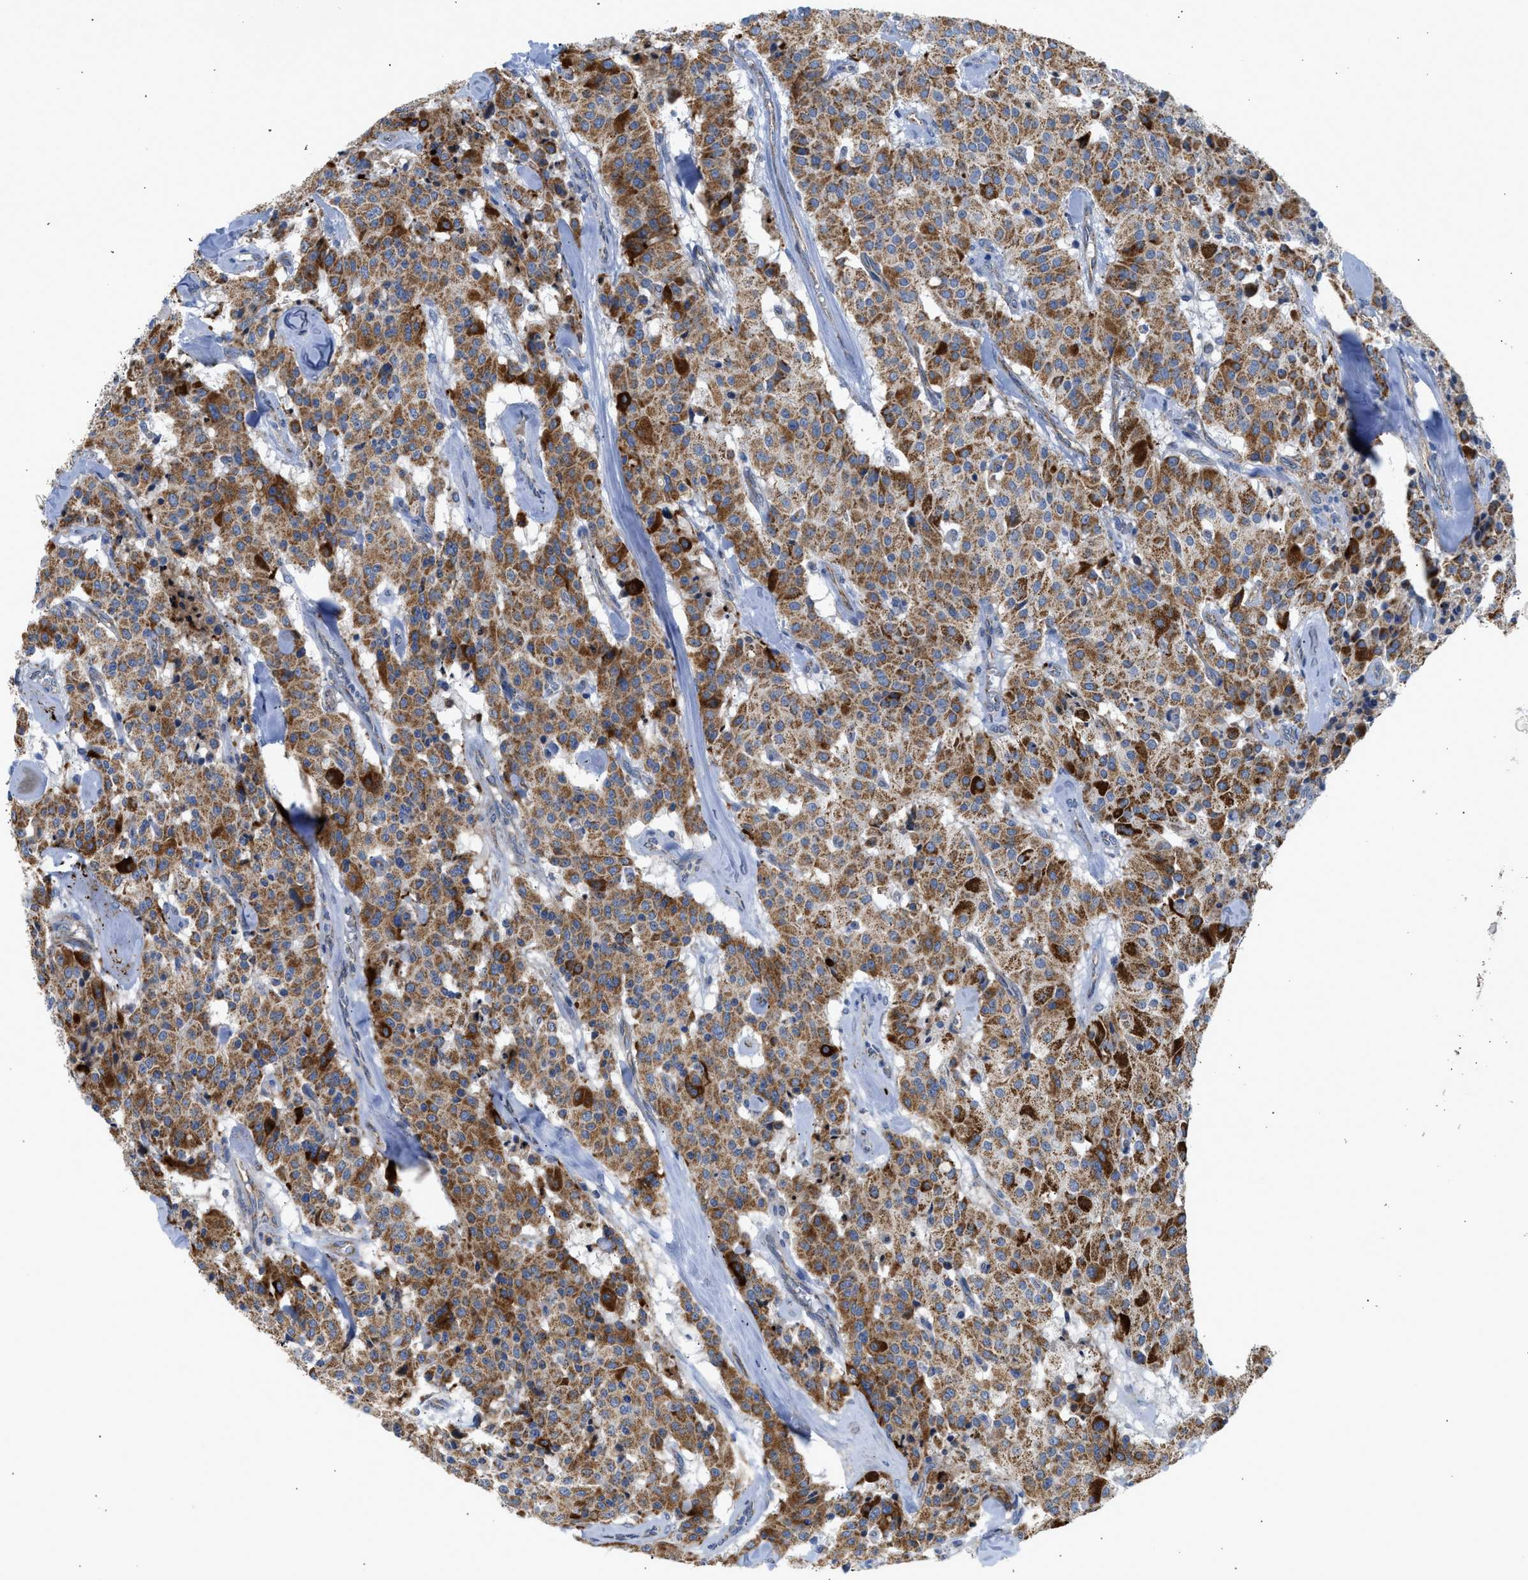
{"staining": {"intensity": "moderate", "quantity": ">75%", "location": "cytoplasmic/membranous"}, "tissue": "carcinoid", "cell_type": "Tumor cells", "image_type": "cancer", "snomed": [{"axis": "morphology", "description": "Carcinoid, malignant, NOS"}, {"axis": "topography", "description": "Lung"}], "caption": "An image of human carcinoid stained for a protein reveals moderate cytoplasmic/membranous brown staining in tumor cells. (Stains: DAB in brown, nuclei in blue, Microscopy: brightfield microscopy at high magnification).", "gene": "GOT2", "patient": {"sex": "male", "age": 30}}